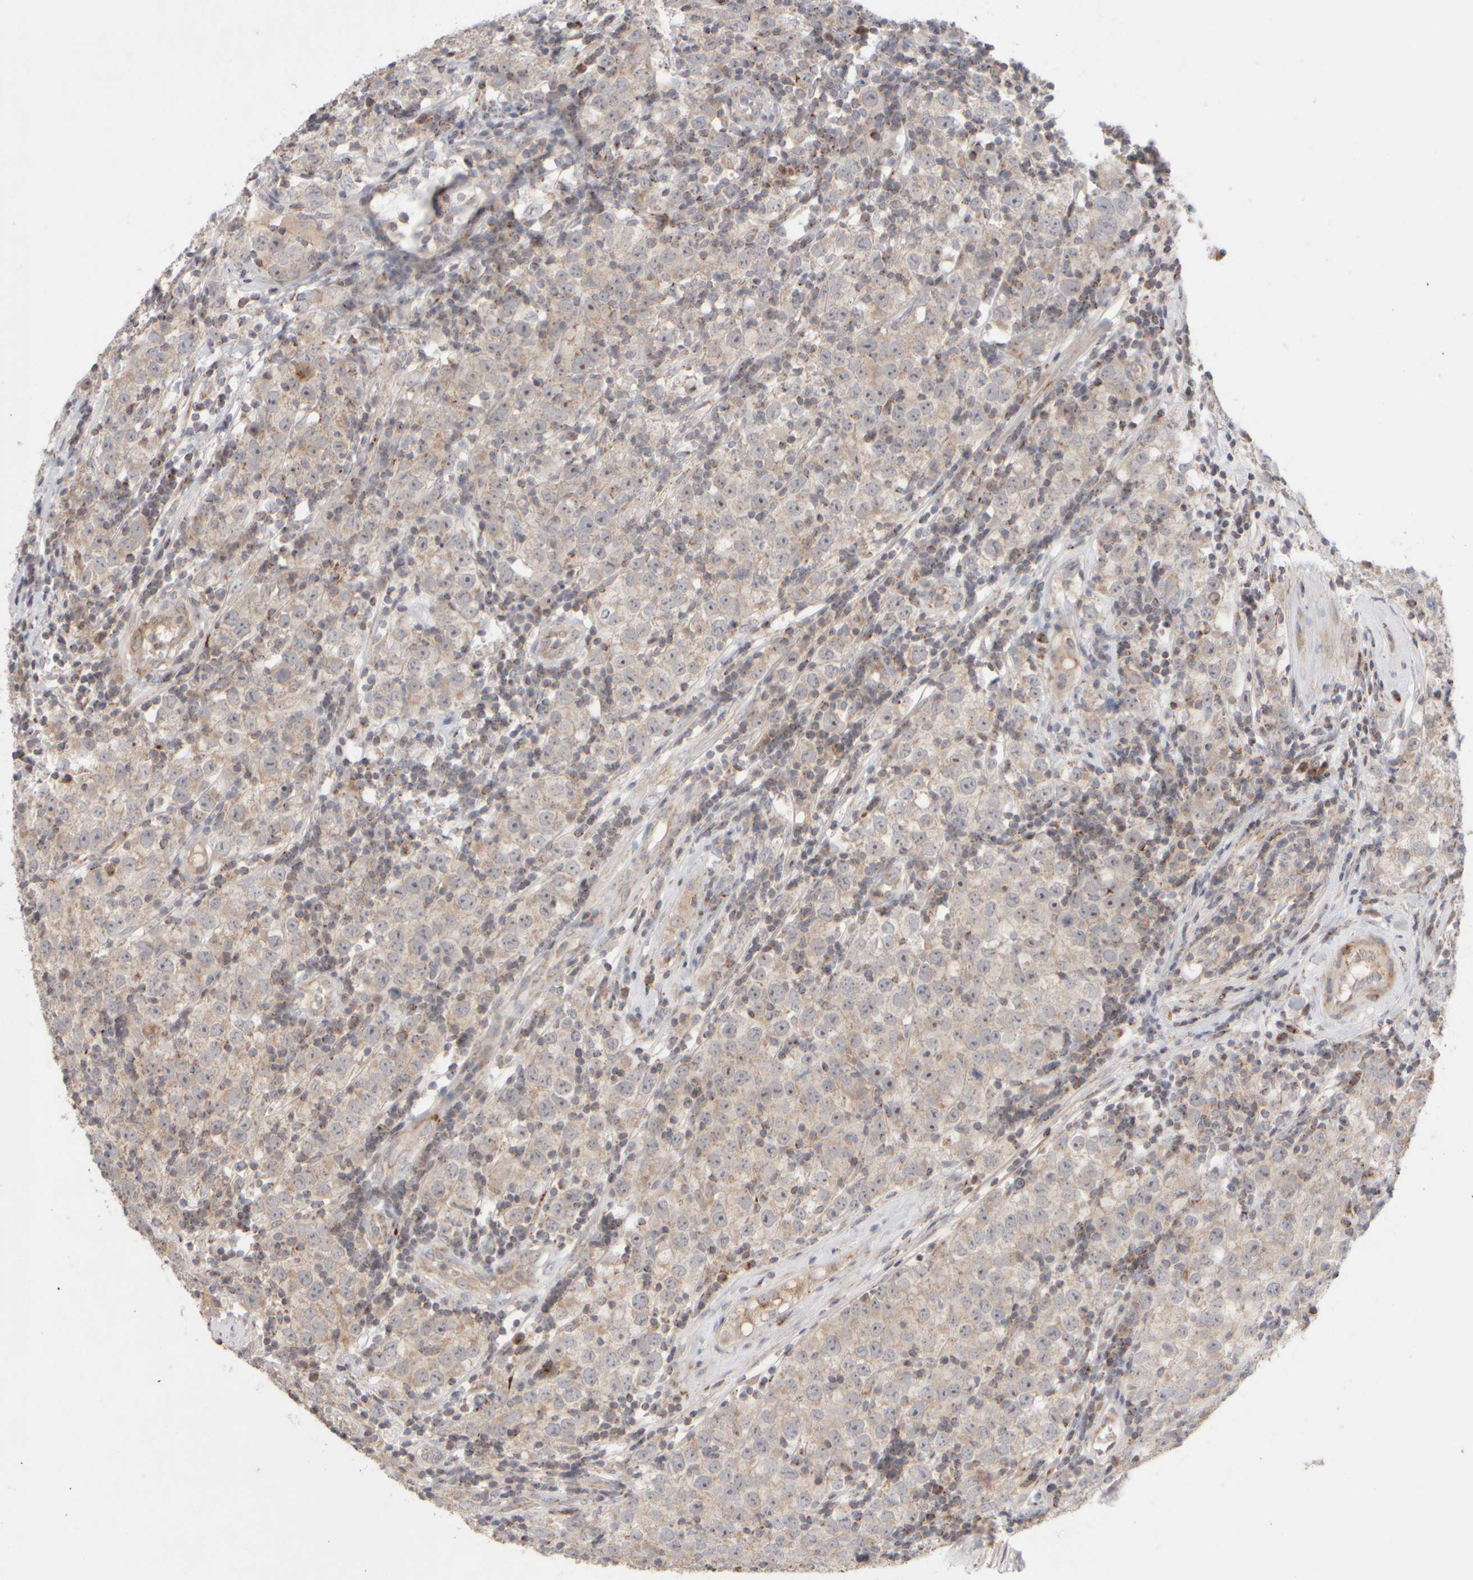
{"staining": {"intensity": "weak", "quantity": "<25%", "location": "cytoplasmic/membranous,nuclear"}, "tissue": "testis cancer", "cell_type": "Tumor cells", "image_type": "cancer", "snomed": [{"axis": "morphology", "description": "Seminoma, NOS"}, {"axis": "morphology", "description": "Carcinoma, Embryonal, NOS"}, {"axis": "topography", "description": "Testis"}], "caption": "This histopathology image is of testis cancer (embryonal carcinoma) stained with immunohistochemistry (IHC) to label a protein in brown with the nuclei are counter-stained blue. There is no expression in tumor cells. (DAB (3,3'-diaminobenzidine) immunohistochemistry (IHC) with hematoxylin counter stain).", "gene": "CHADL", "patient": {"sex": "male", "age": 28}}